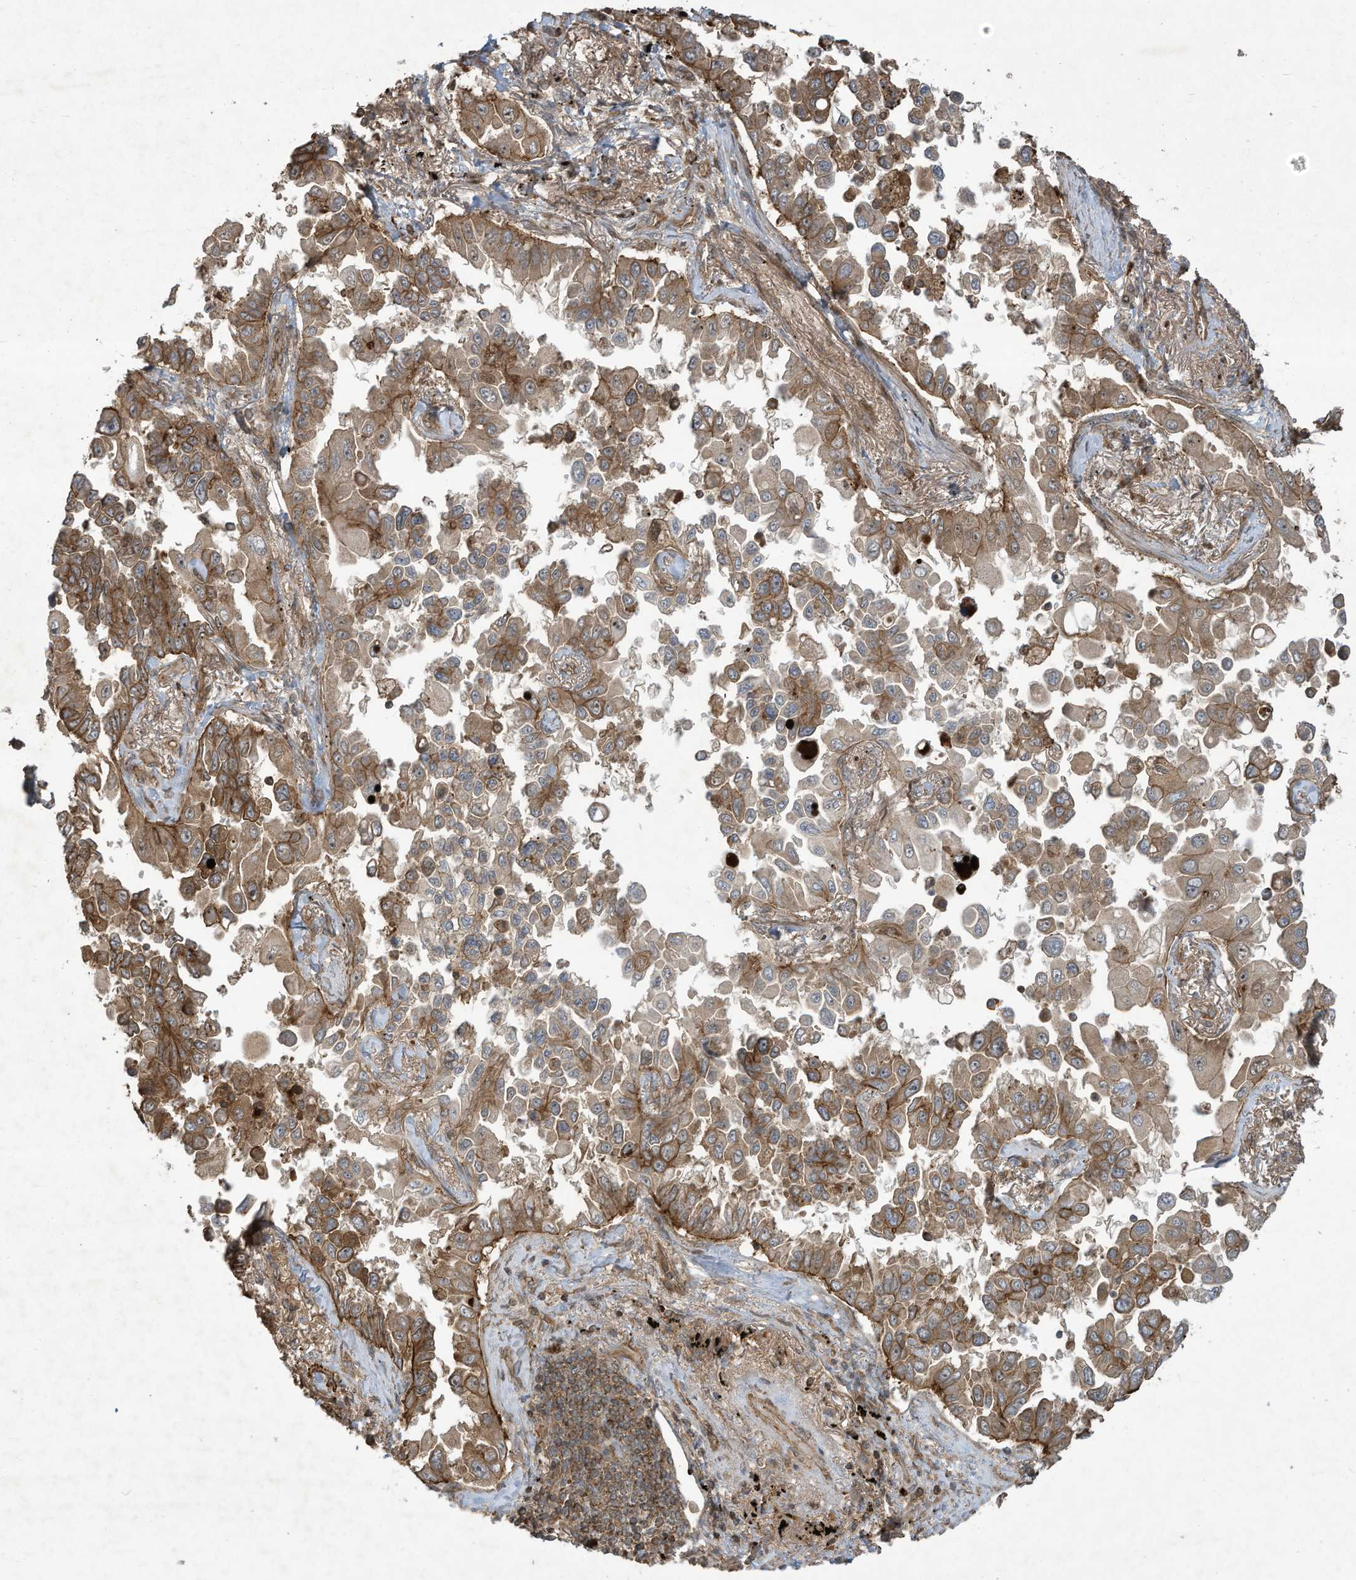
{"staining": {"intensity": "moderate", "quantity": ">75%", "location": "cytoplasmic/membranous"}, "tissue": "lung cancer", "cell_type": "Tumor cells", "image_type": "cancer", "snomed": [{"axis": "morphology", "description": "Adenocarcinoma, NOS"}, {"axis": "topography", "description": "Lung"}], "caption": "Immunohistochemistry (IHC) staining of adenocarcinoma (lung), which reveals medium levels of moderate cytoplasmic/membranous staining in approximately >75% of tumor cells indicating moderate cytoplasmic/membranous protein positivity. The staining was performed using DAB (3,3'-diaminobenzidine) (brown) for protein detection and nuclei were counterstained in hematoxylin (blue).", "gene": "DDIT4", "patient": {"sex": "female", "age": 67}}